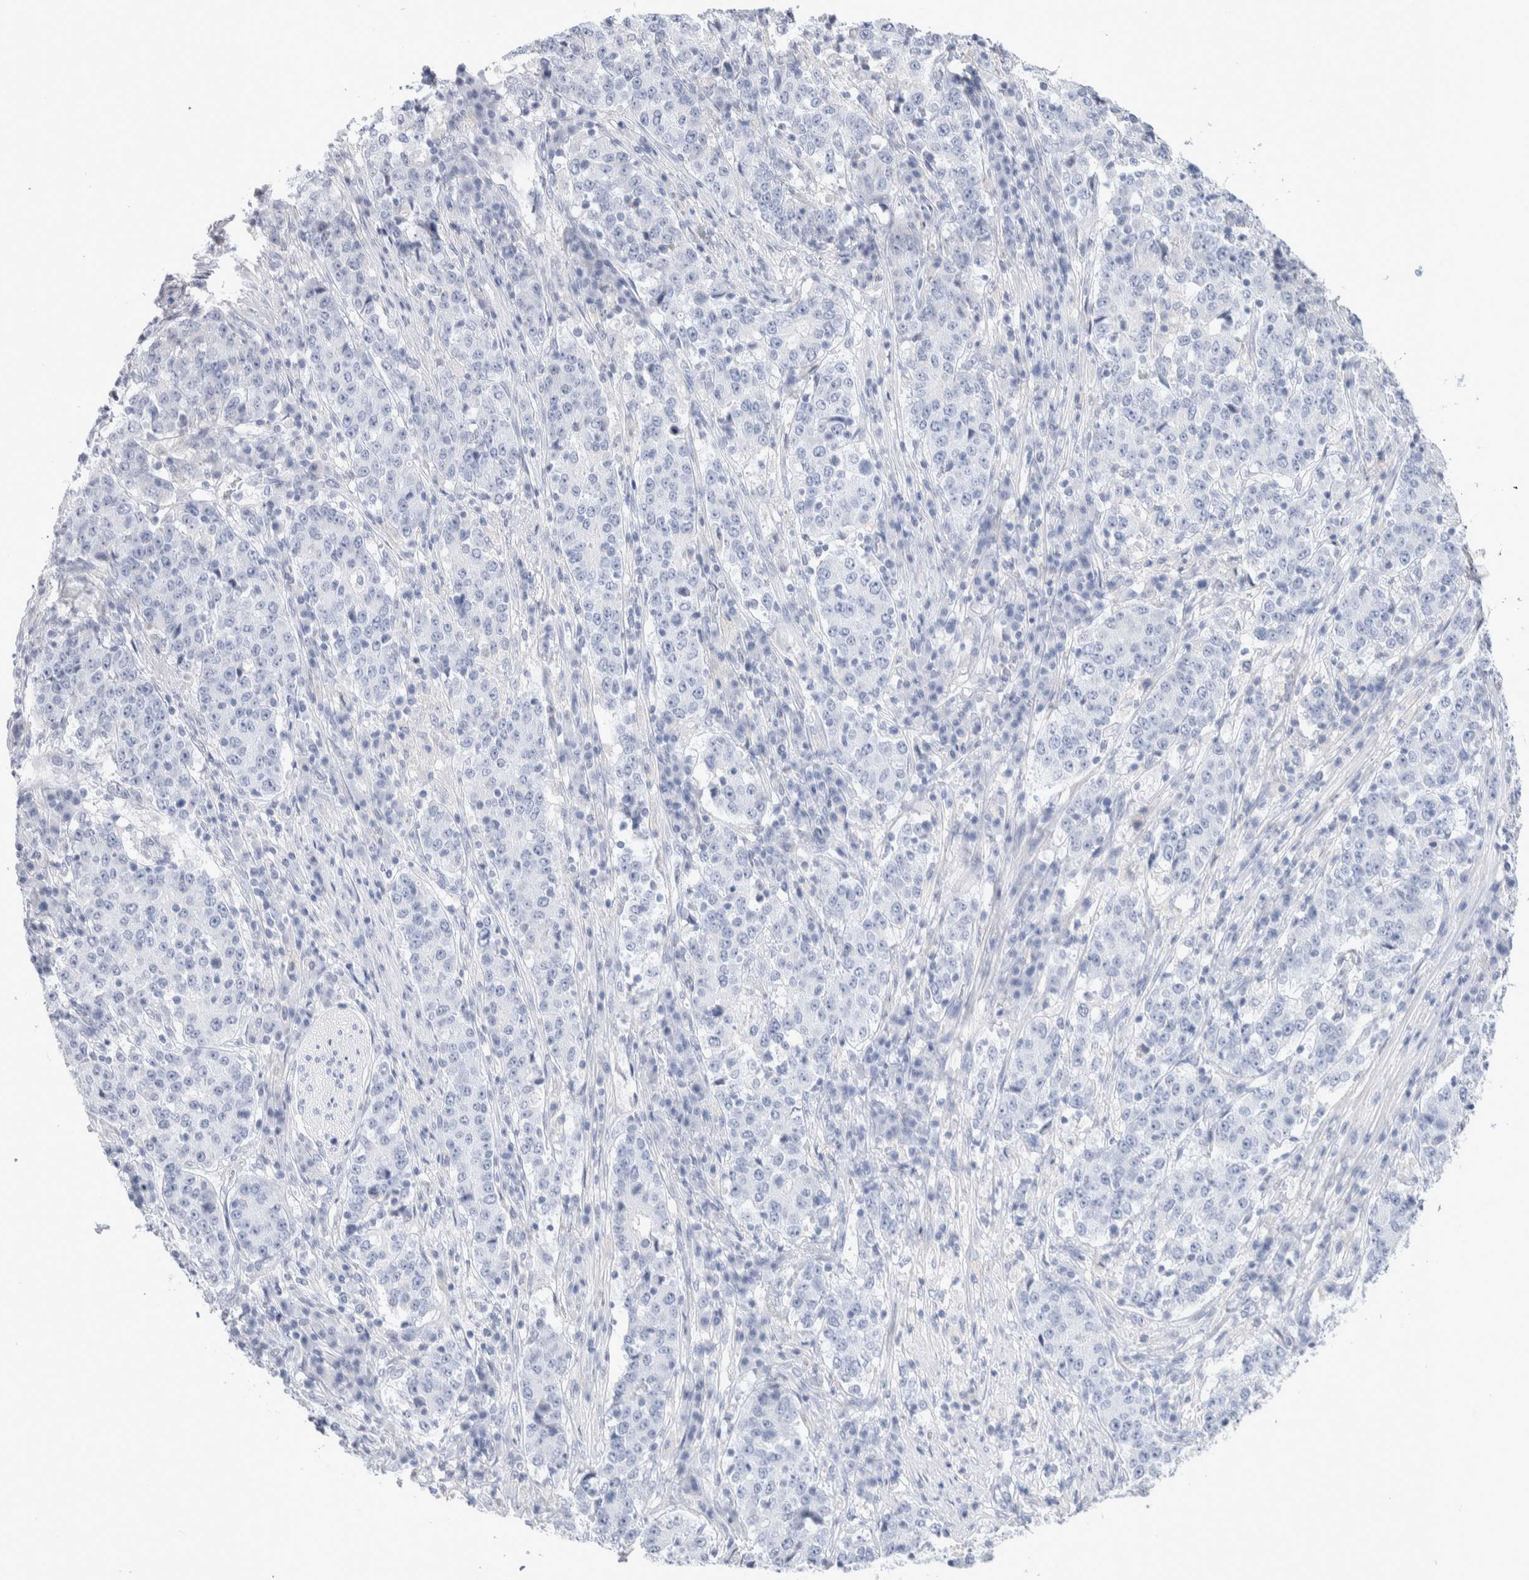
{"staining": {"intensity": "negative", "quantity": "none", "location": "none"}, "tissue": "stomach cancer", "cell_type": "Tumor cells", "image_type": "cancer", "snomed": [{"axis": "morphology", "description": "Adenocarcinoma, NOS"}, {"axis": "topography", "description": "Stomach"}], "caption": "This photomicrograph is of adenocarcinoma (stomach) stained with immunohistochemistry (IHC) to label a protein in brown with the nuclei are counter-stained blue. There is no expression in tumor cells.", "gene": "GDA", "patient": {"sex": "male", "age": 59}}